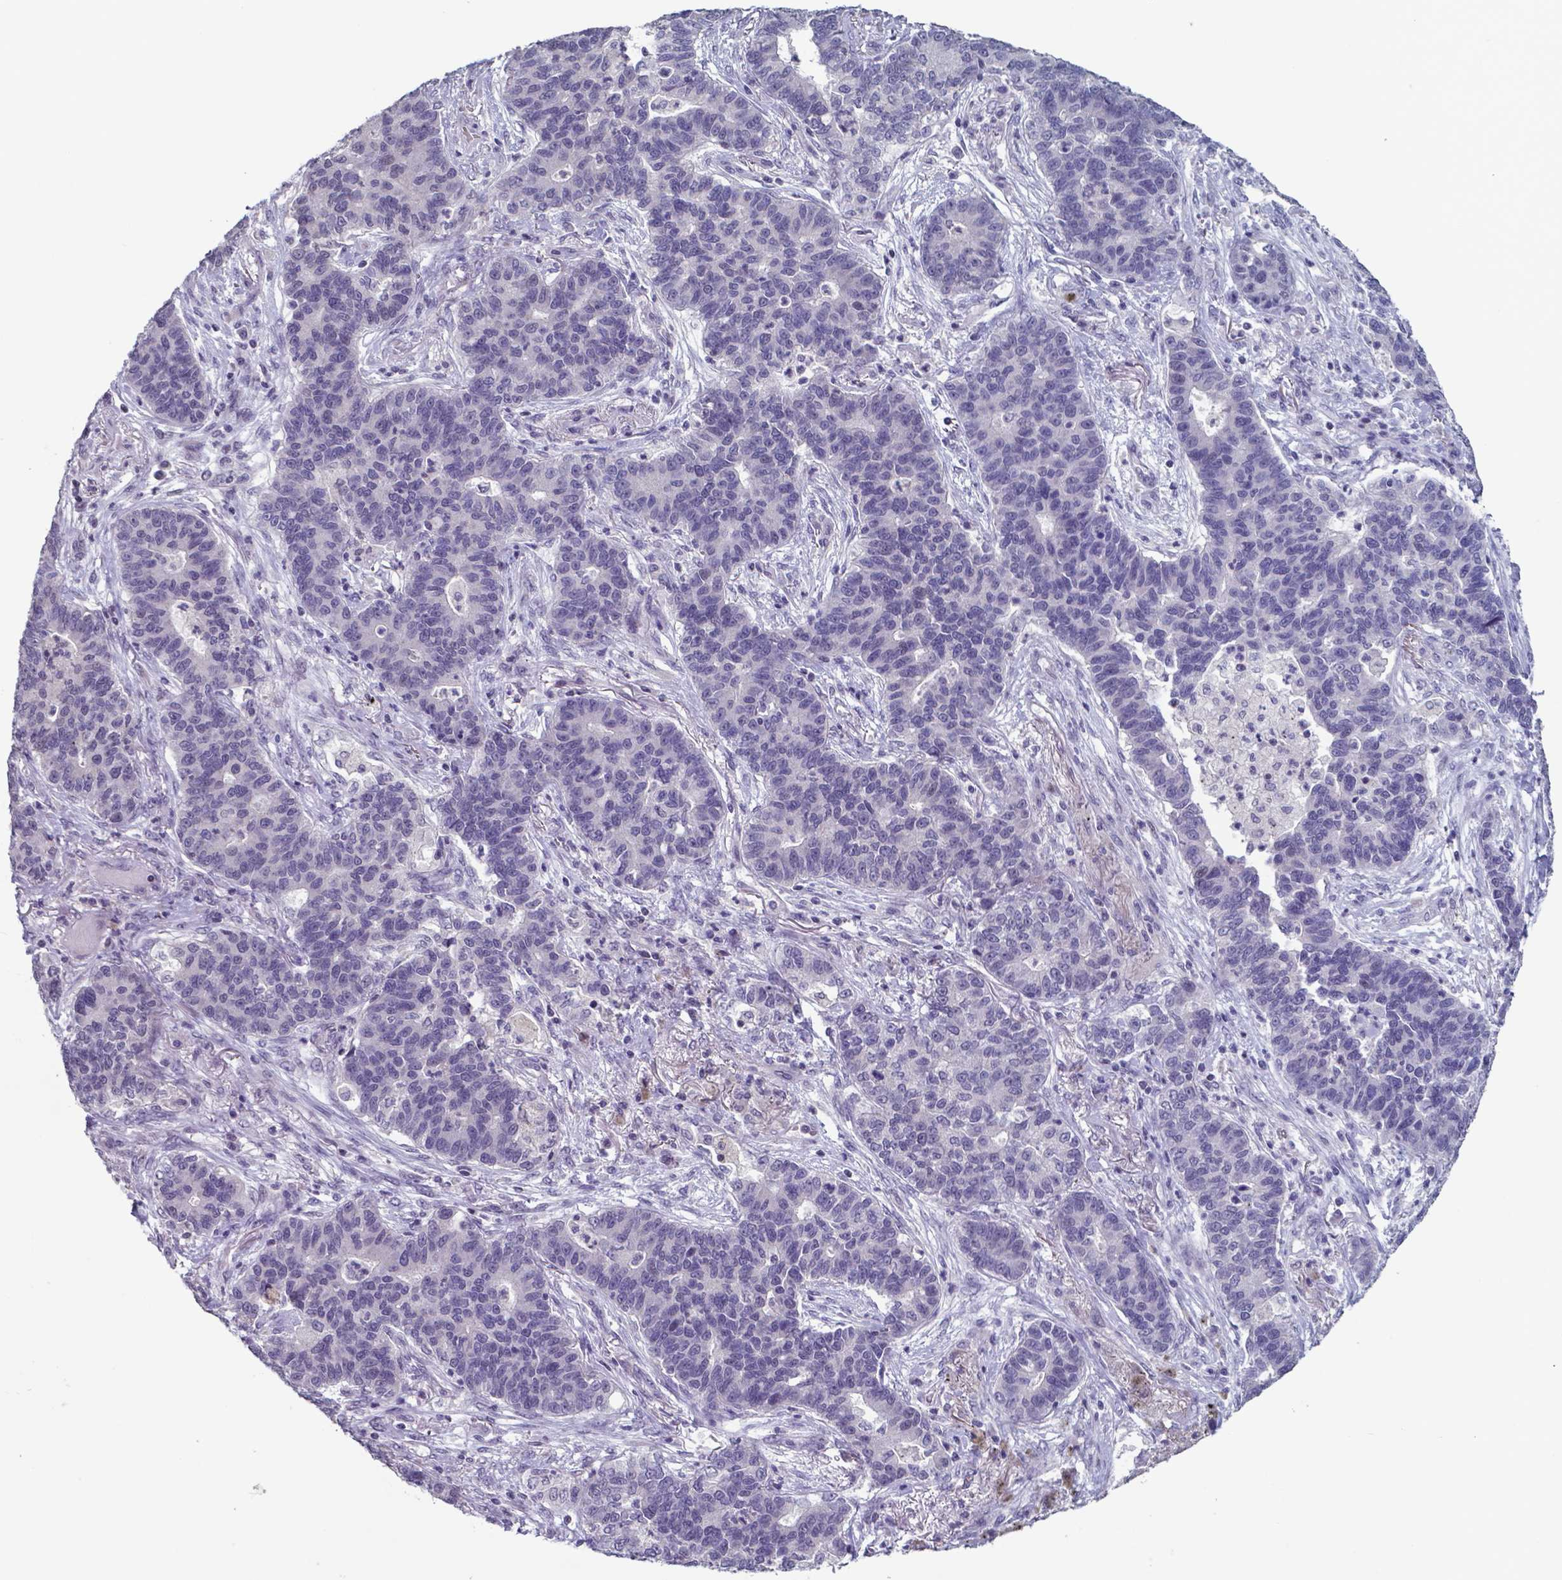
{"staining": {"intensity": "negative", "quantity": "none", "location": "none"}, "tissue": "lung cancer", "cell_type": "Tumor cells", "image_type": "cancer", "snomed": [{"axis": "morphology", "description": "Adenocarcinoma, NOS"}, {"axis": "topography", "description": "Lung"}], "caption": "Human adenocarcinoma (lung) stained for a protein using immunohistochemistry reveals no staining in tumor cells.", "gene": "TDP2", "patient": {"sex": "female", "age": 57}}